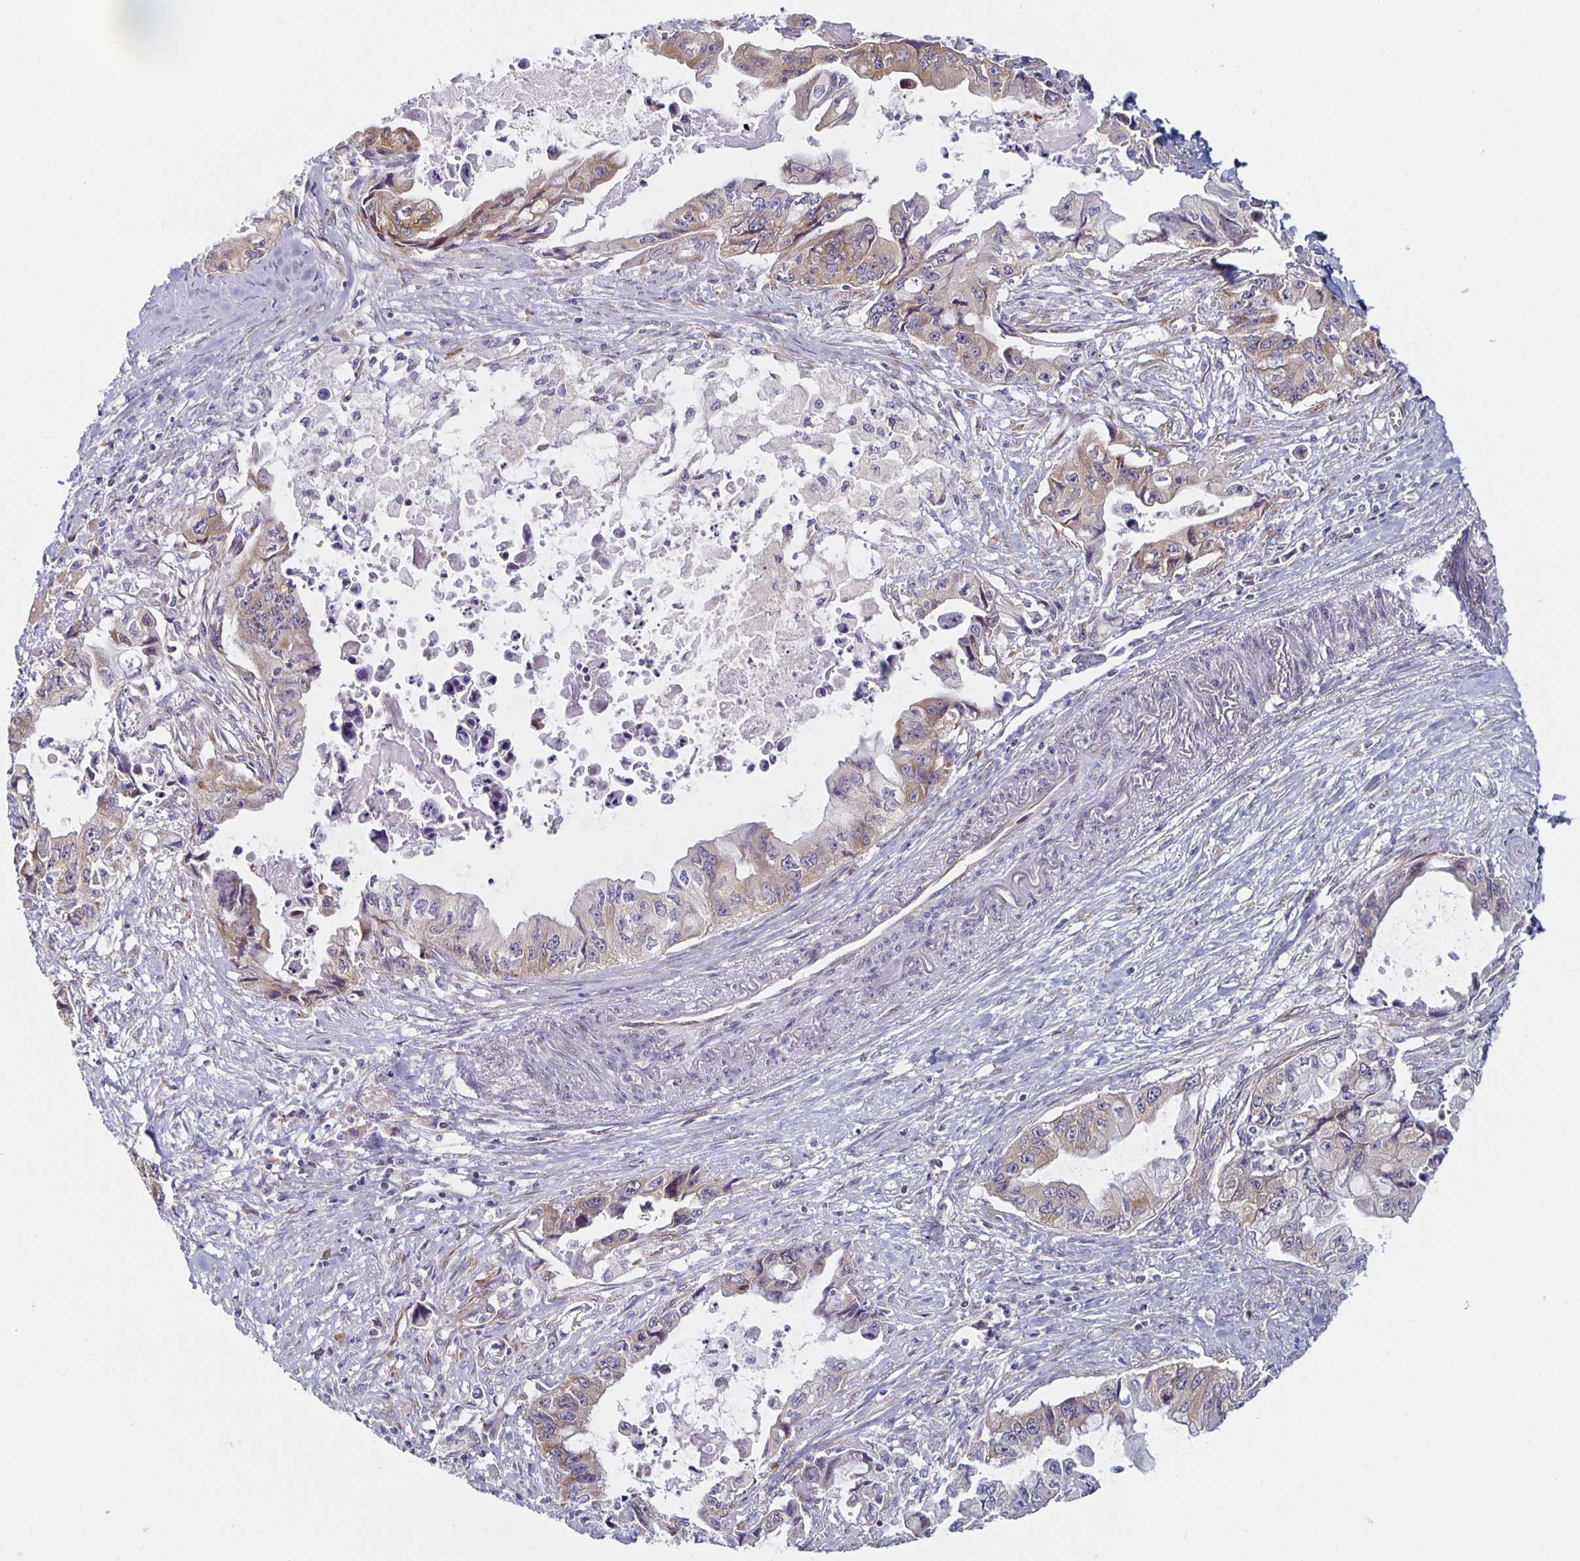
{"staining": {"intensity": "weak", "quantity": "25%-75%", "location": "cytoplasmic/membranous"}, "tissue": "pancreatic cancer", "cell_type": "Tumor cells", "image_type": "cancer", "snomed": [{"axis": "morphology", "description": "Adenocarcinoma, NOS"}, {"axis": "topography", "description": "Pancreas"}], "caption": "Human adenocarcinoma (pancreatic) stained for a protein (brown) displays weak cytoplasmic/membranous positive positivity in approximately 25%-75% of tumor cells.", "gene": "PDAP1", "patient": {"sex": "male", "age": 66}}